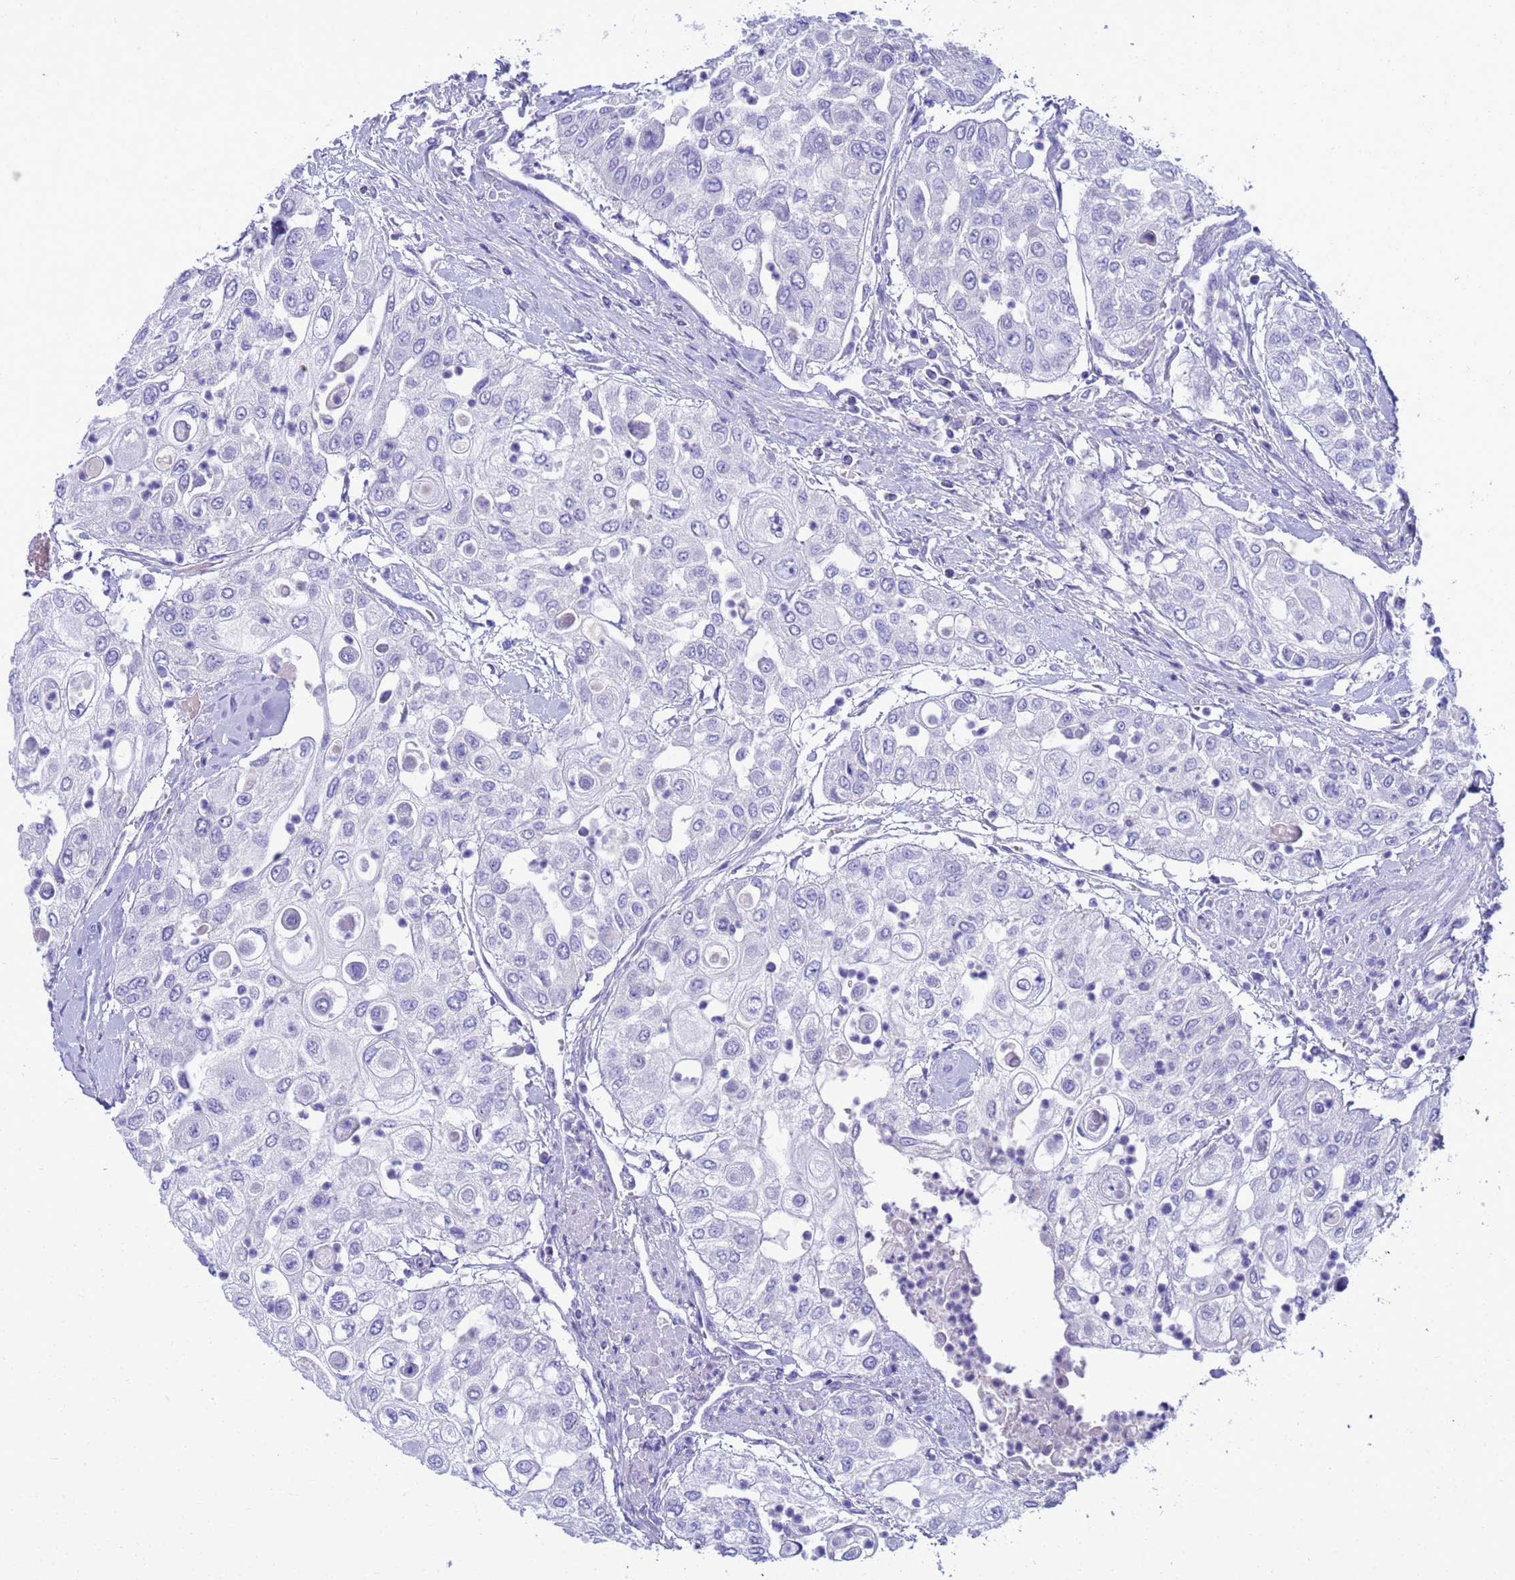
{"staining": {"intensity": "negative", "quantity": "none", "location": "none"}, "tissue": "urothelial cancer", "cell_type": "Tumor cells", "image_type": "cancer", "snomed": [{"axis": "morphology", "description": "Urothelial carcinoma, High grade"}, {"axis": "topography", "description": "Urinary bladder"}], "caption": "The micrograph displays no significant positivity in tumor cells of urothelial carcinoma (high-grade). (DAB (3,3'-diaminobenzidine) IHC, high magnification).", "gene": "SYCN", "patient": {"sex": "female", "age": 79}}